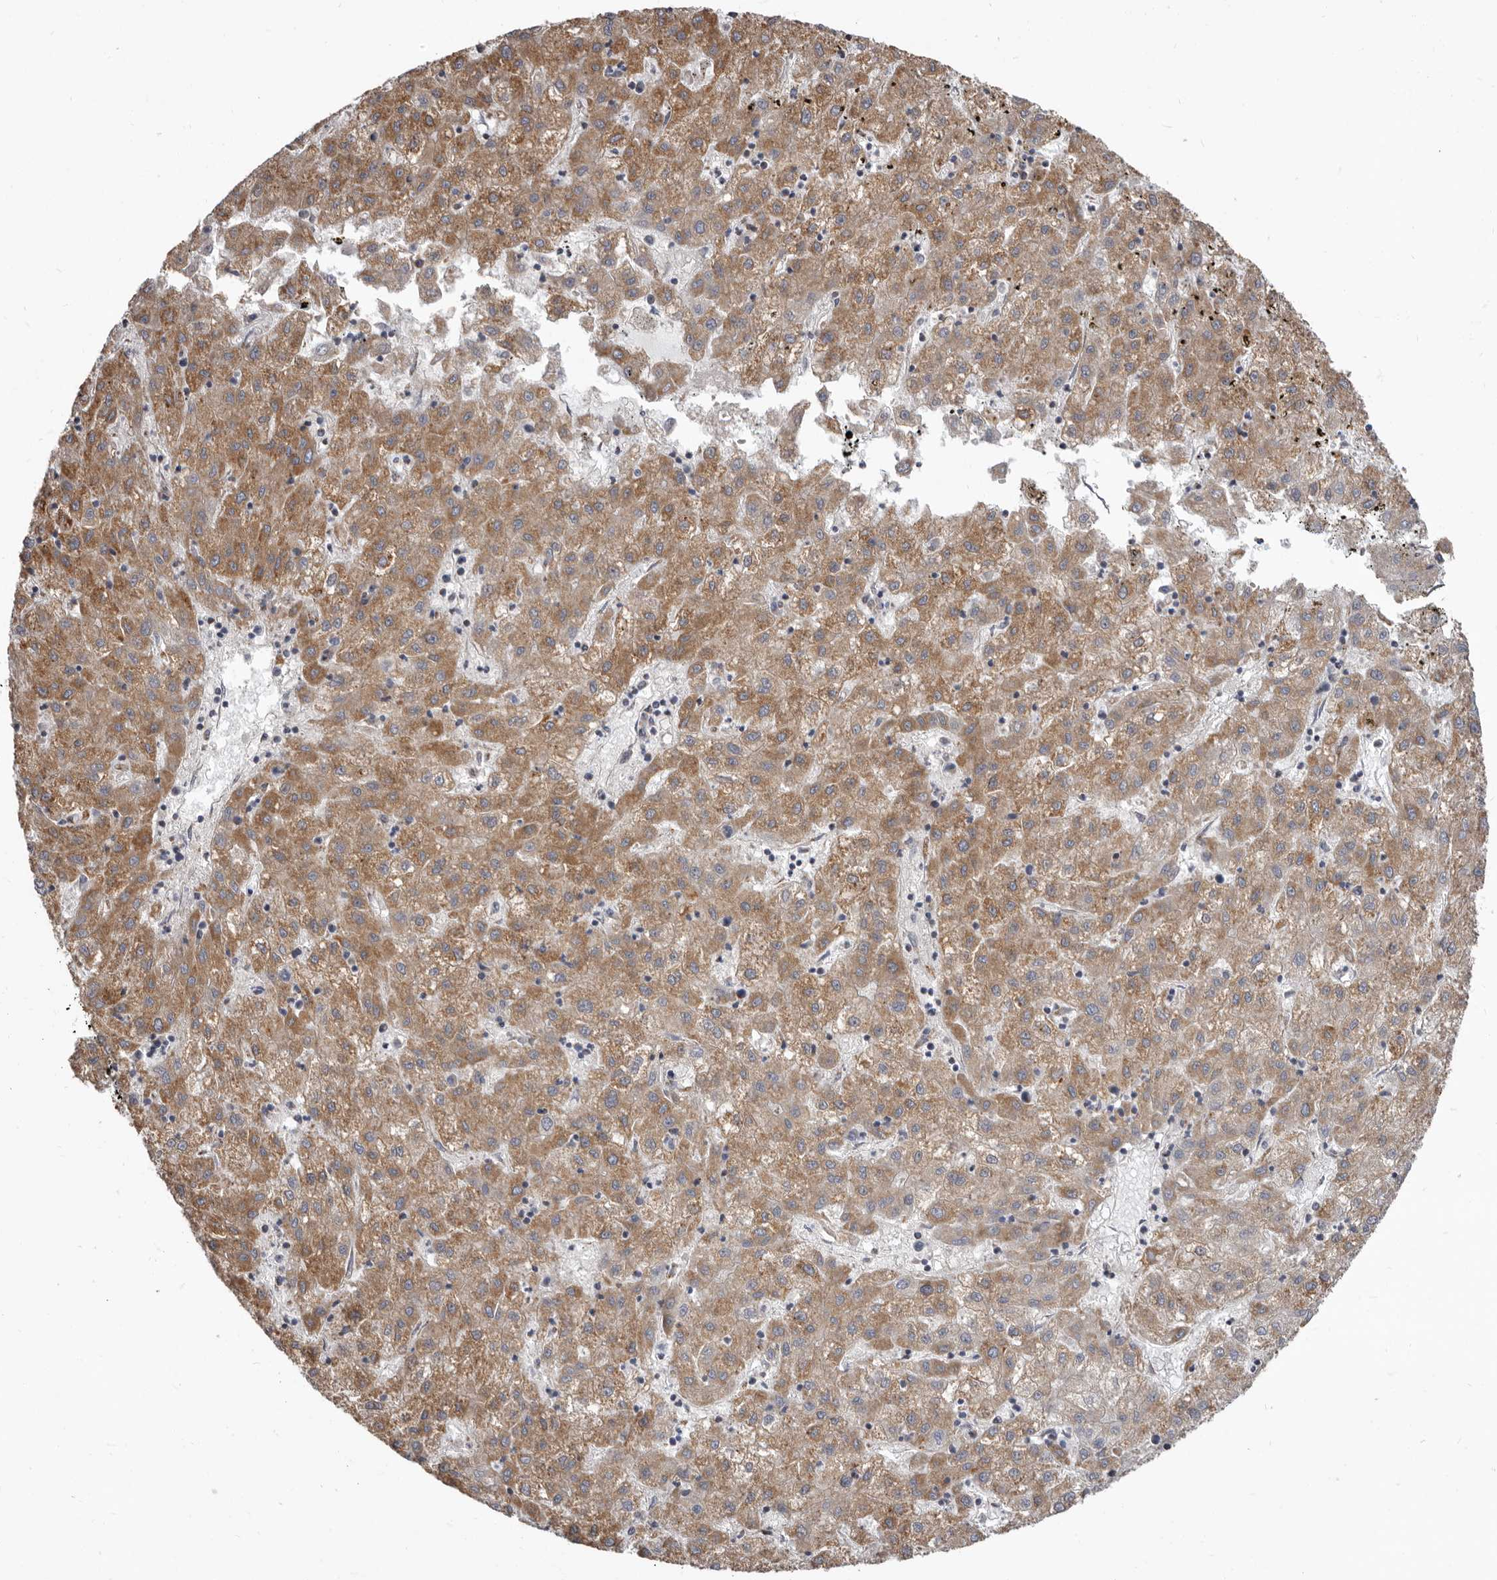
{"staining": {"intensity": "moderate", "quantity": ">75%", "location": "cytoplasmic/membranous"}, "tissue": "liver cancer", "cell_type": "Tumor cells", "image_type": "cancer", "snomed": [{"axis": "morphology", "description": "Carcinoma, Hepatocellular, NOS"}, {"axis": "topography", "description": "Liver"}], "caption": "Liver cancer stained for a protein shows moderate cytoplasmic/membranous positivity in tumor cells.", "gene": "FMO2", "patient": {"sex": "male", "age": 72}}